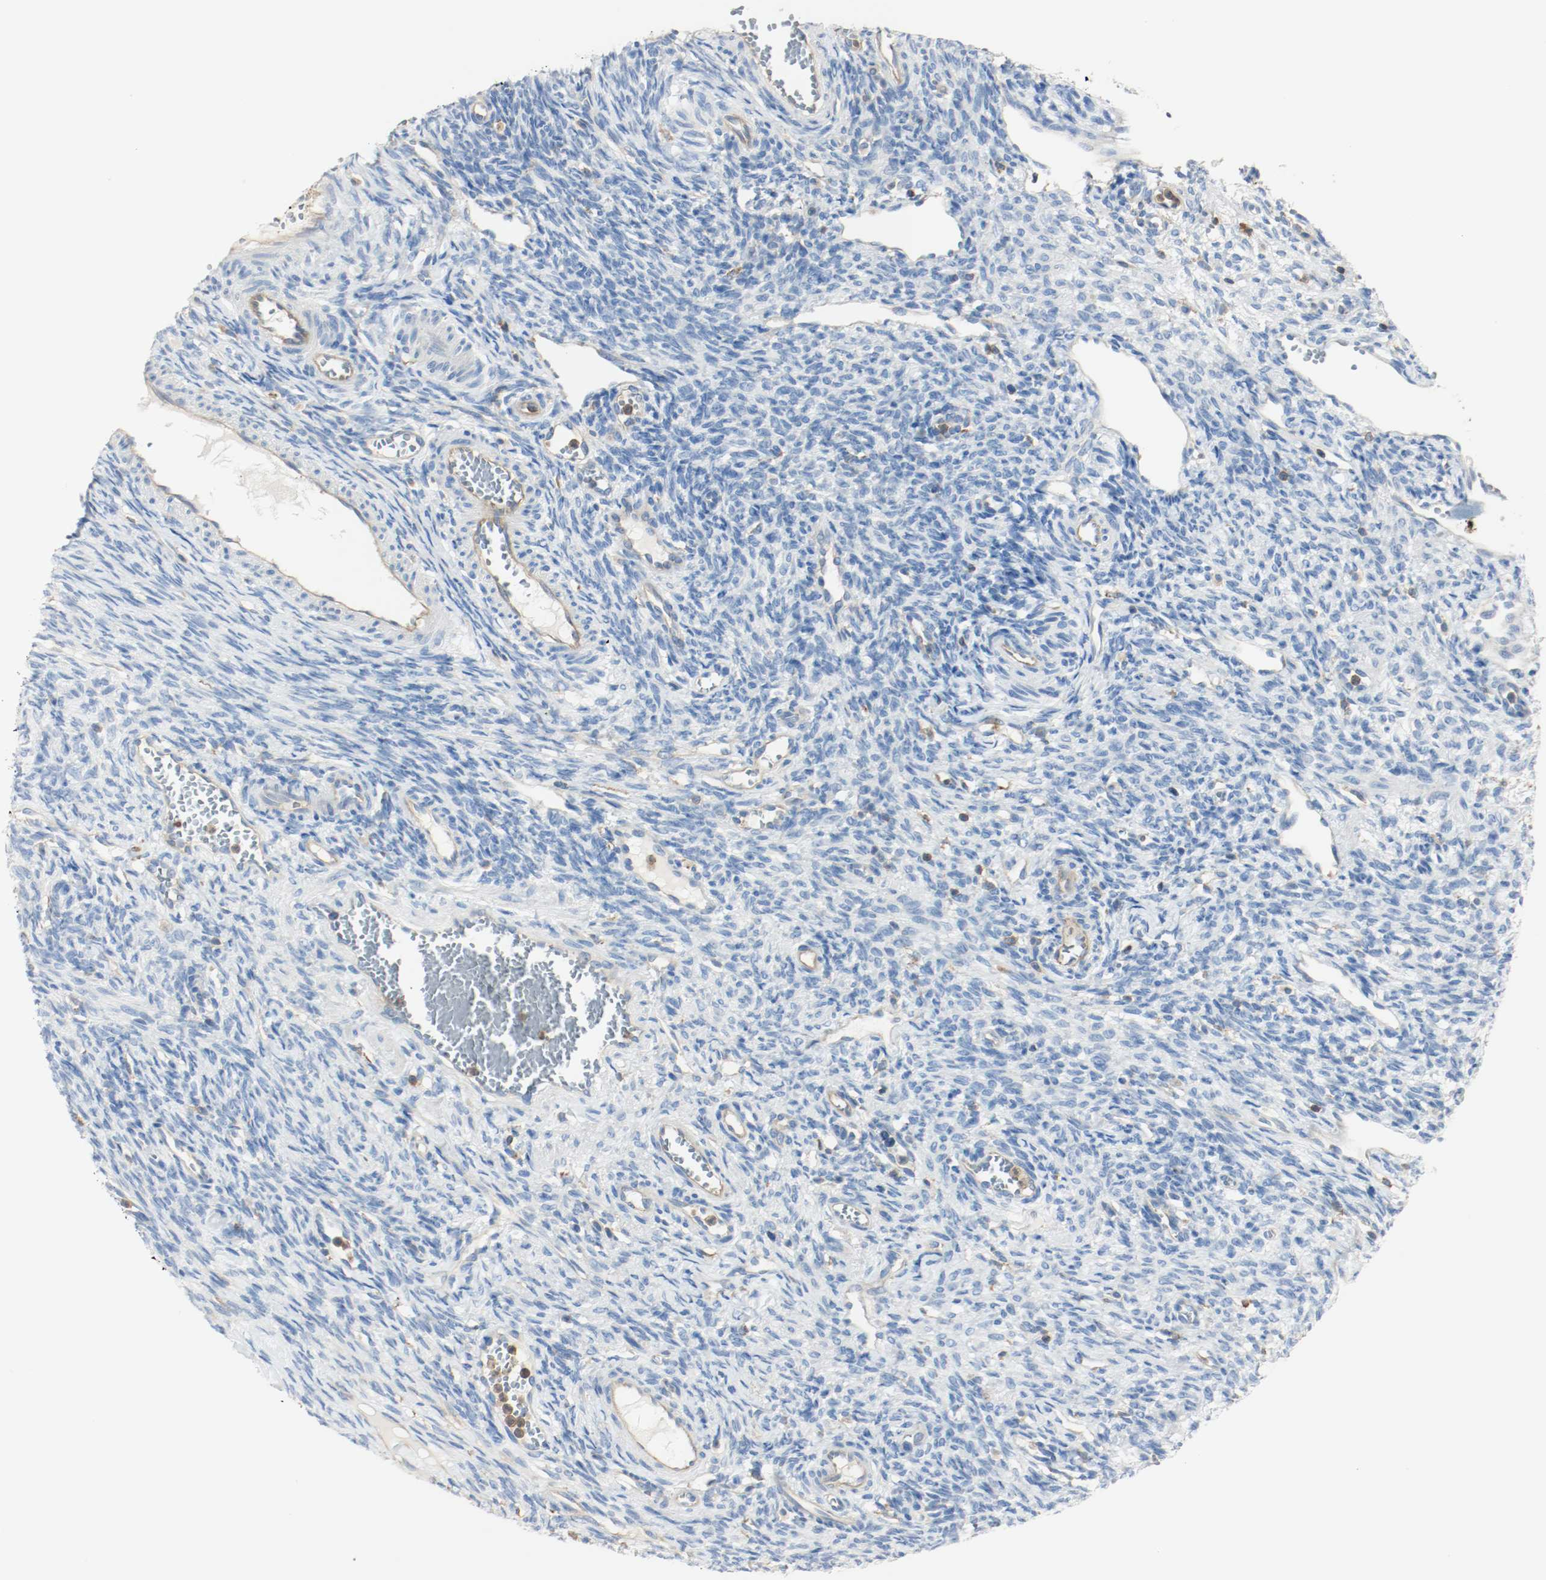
{"staining": {"intensity": "negative", "quantity": "none", "location": "none"}, "tissue": "ovary", "cell_type": "Follicle cells", "image_type": "normal", "snomed": [{"axis": "morphology", "description": "Normal tissue, NOS"}, {"axis": "topography", "description": "Ovary"}], "caption": "An immunohistochemistry image of normal ovary is shown. There is no staining in follicle cells of ovary.", "gene": "ARPC1B", "patient": {"sex": "female", "age": 33}}